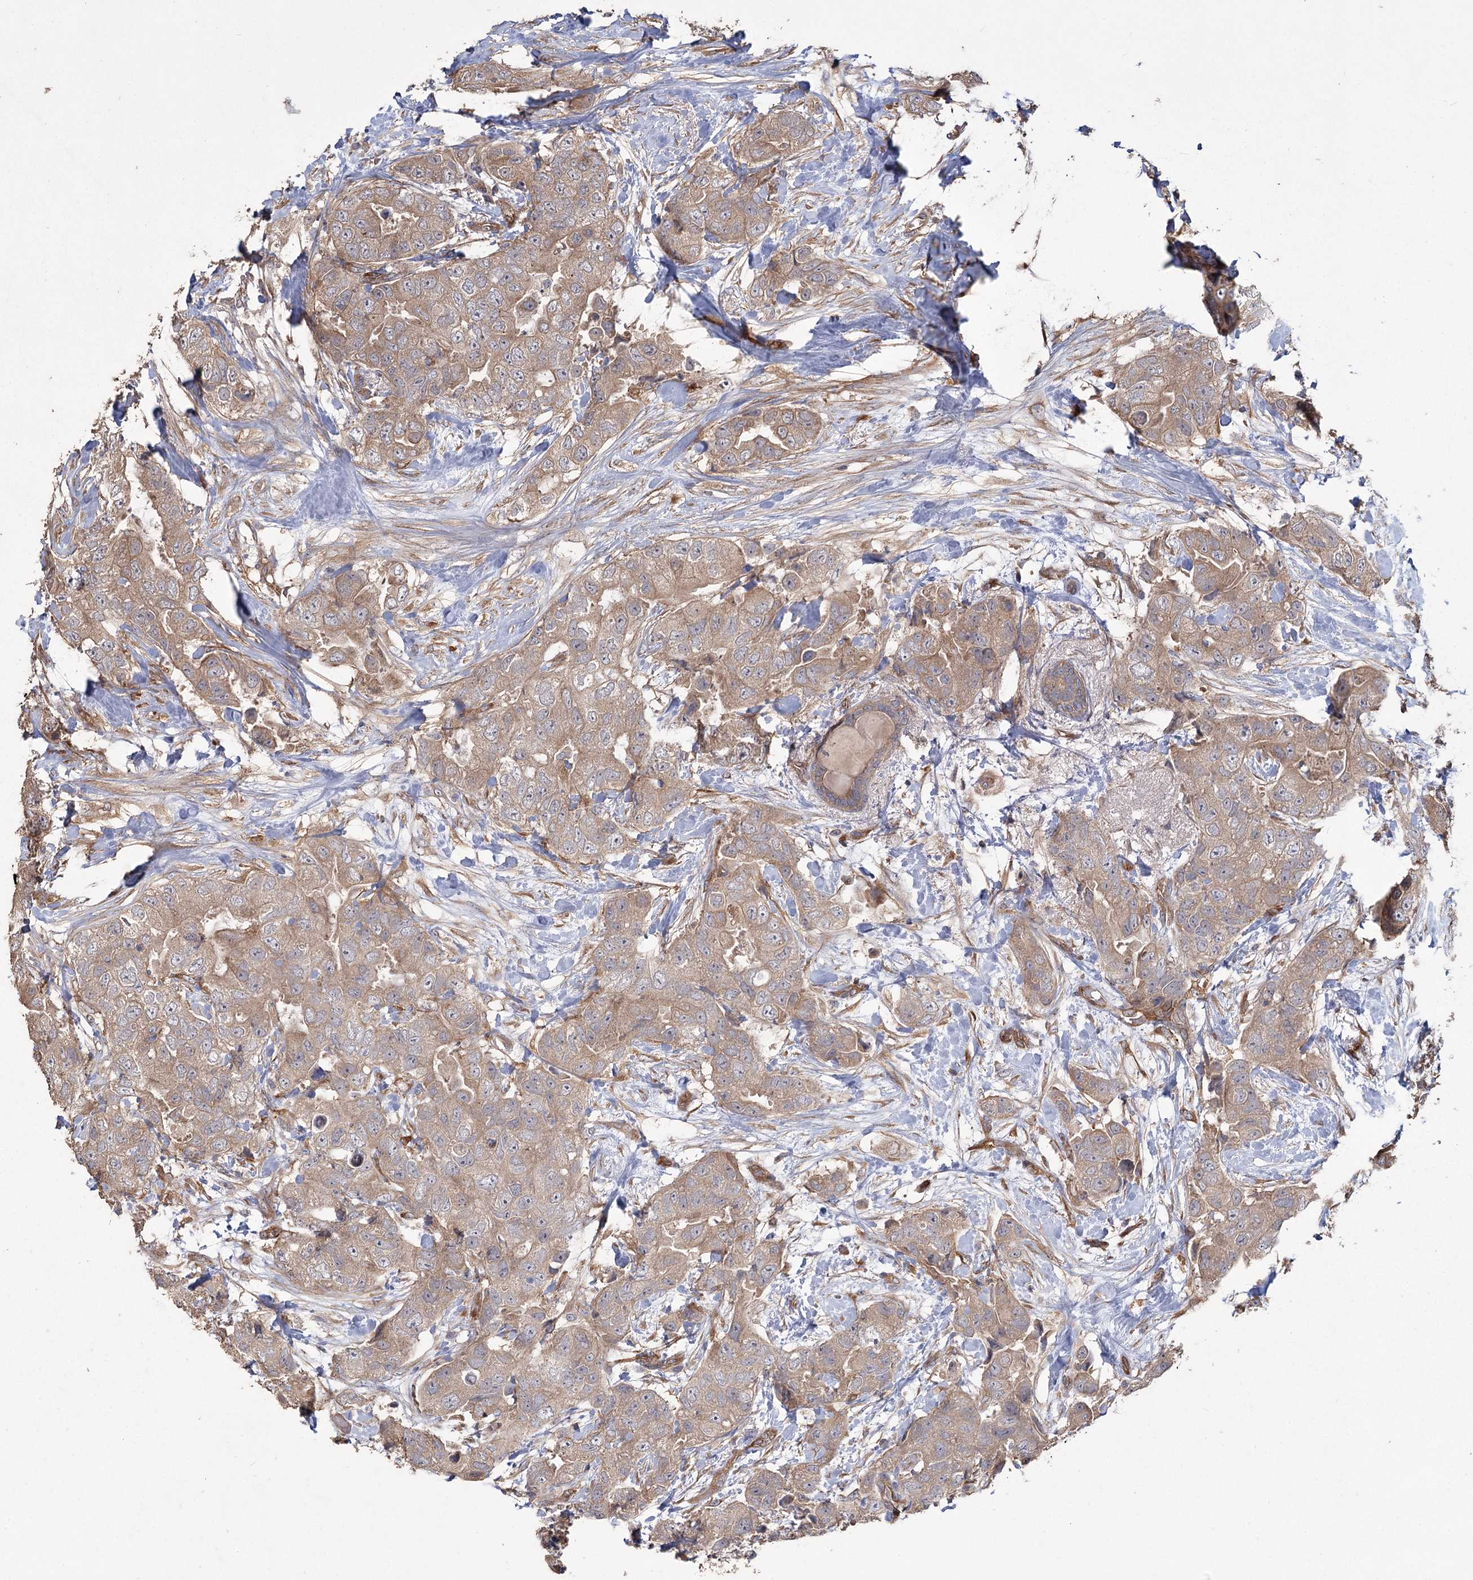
{"staining": {"intensity": "weak", "quantity": ">75%", "location": "cytoplasmic/membranous"}, "tissue": "breast cancer", "cell_type": "Tumor cells", "image_type": "cancer", "snomed": [{"axis": "morphology", "description": "Duct carcinoma"}, {"axis": "topography", "description": "Breast"}], "caption": "A high-resolution image shows immunohistochemistry staining of breast invasive ductal carcinoma, which exhibits weak cytoplasmic/membranous positivity in approximately >75% of tumor cells. Nuclei are stained in blue.", "gene": "RIN2", "patient": {"sex": "female", "age": 62}}